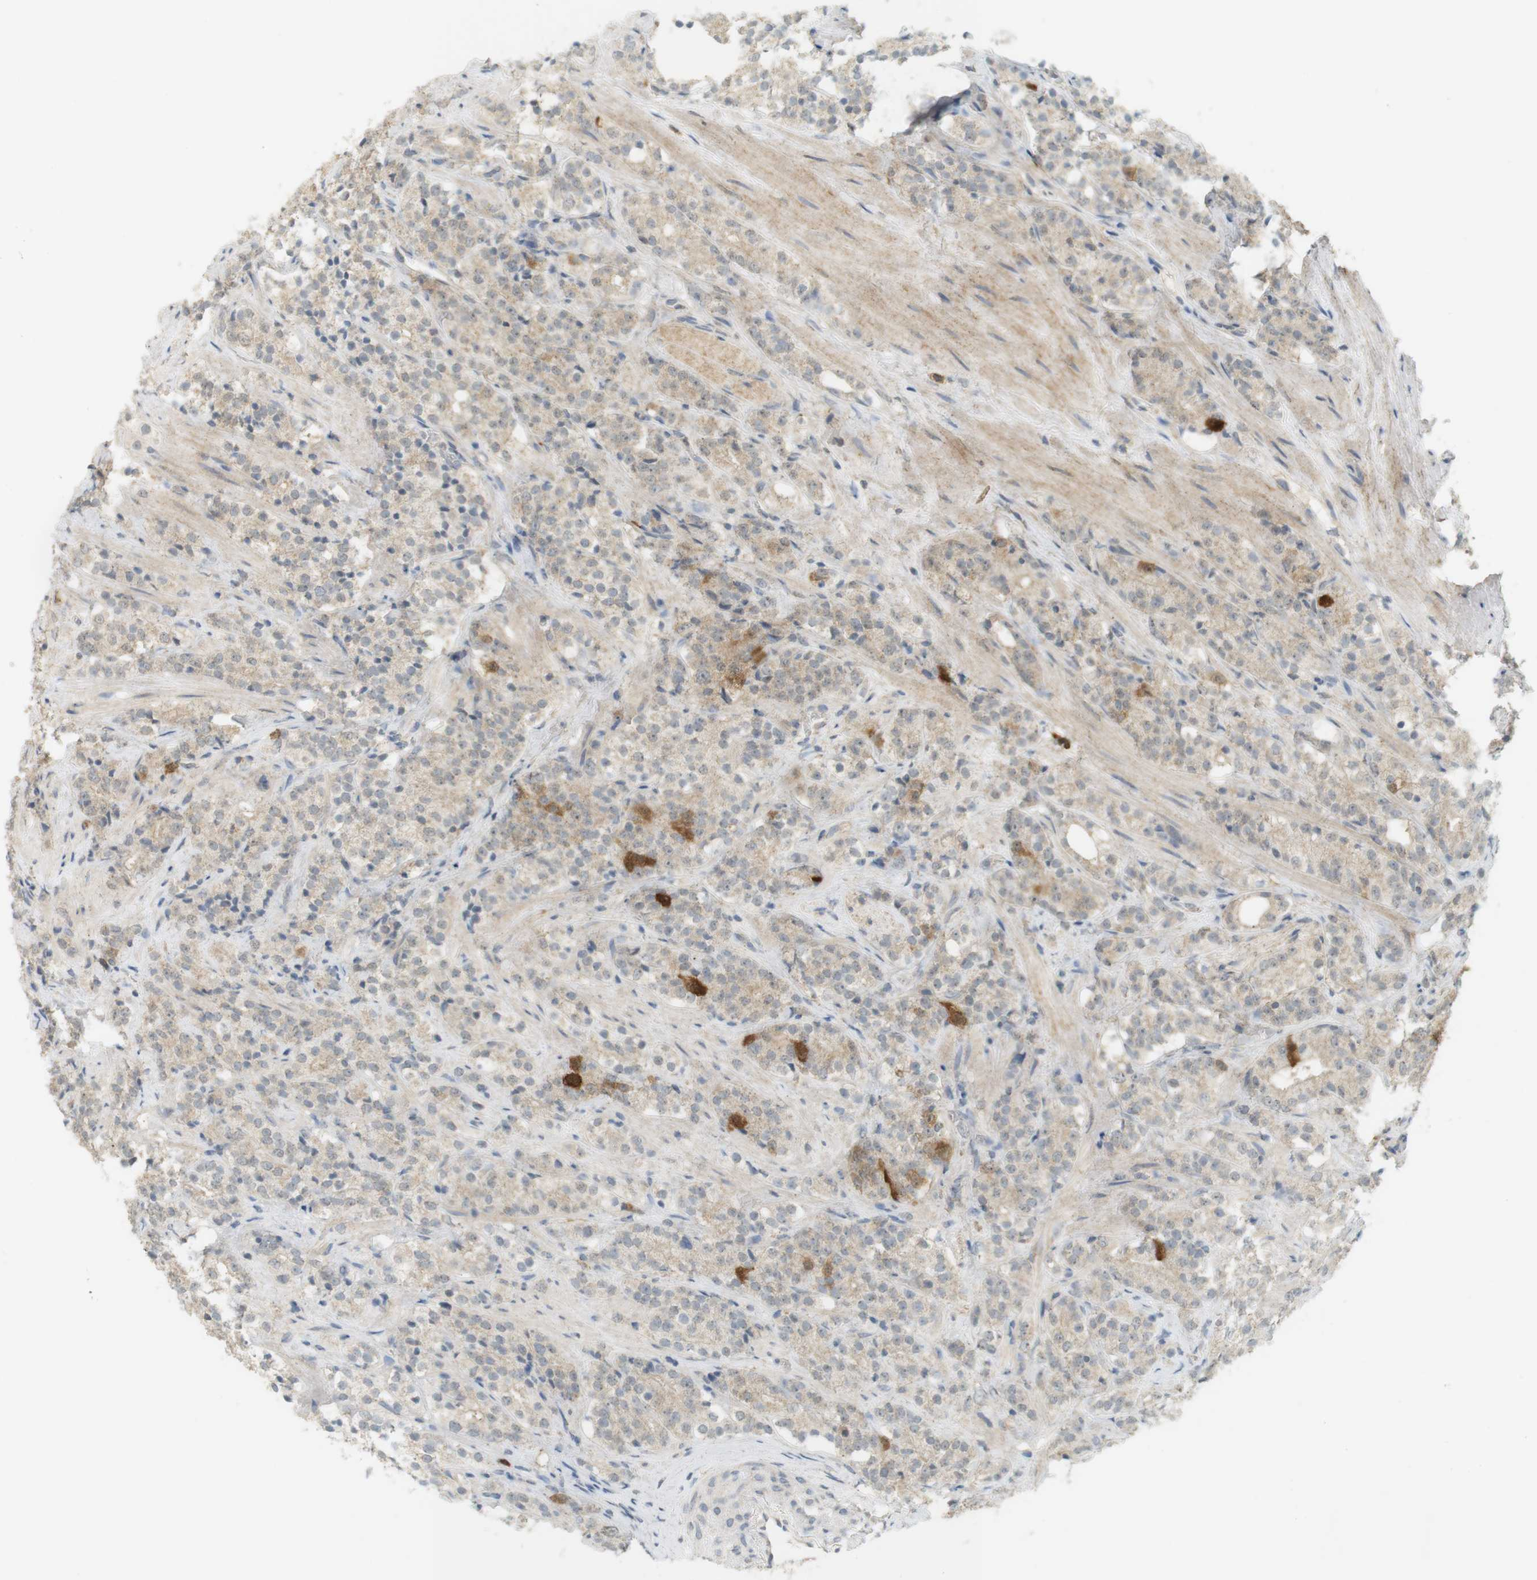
{"staining": {"intensity": "strong", "quantity": "<25%", "location": "cytoplasmic/membranous"}, "tissue": "prostate cancer", "cell_type": "Tumor cells", "image_type": "cancer", "snomed": [{"axis": "morphology", "description": "Adenocarcinoma, High grade"}, {"axis": "topography", "description": "Prostate"}], "caption": "Strong cytoplasmic/membranous expression for a protein is present in approximately <25% of tumor cells of prostate adenocarcinoma (high-grade) using immunohistochemistry (IHC).", "gene": "TTK", "patient": {"sex": "male", "age": 71}}